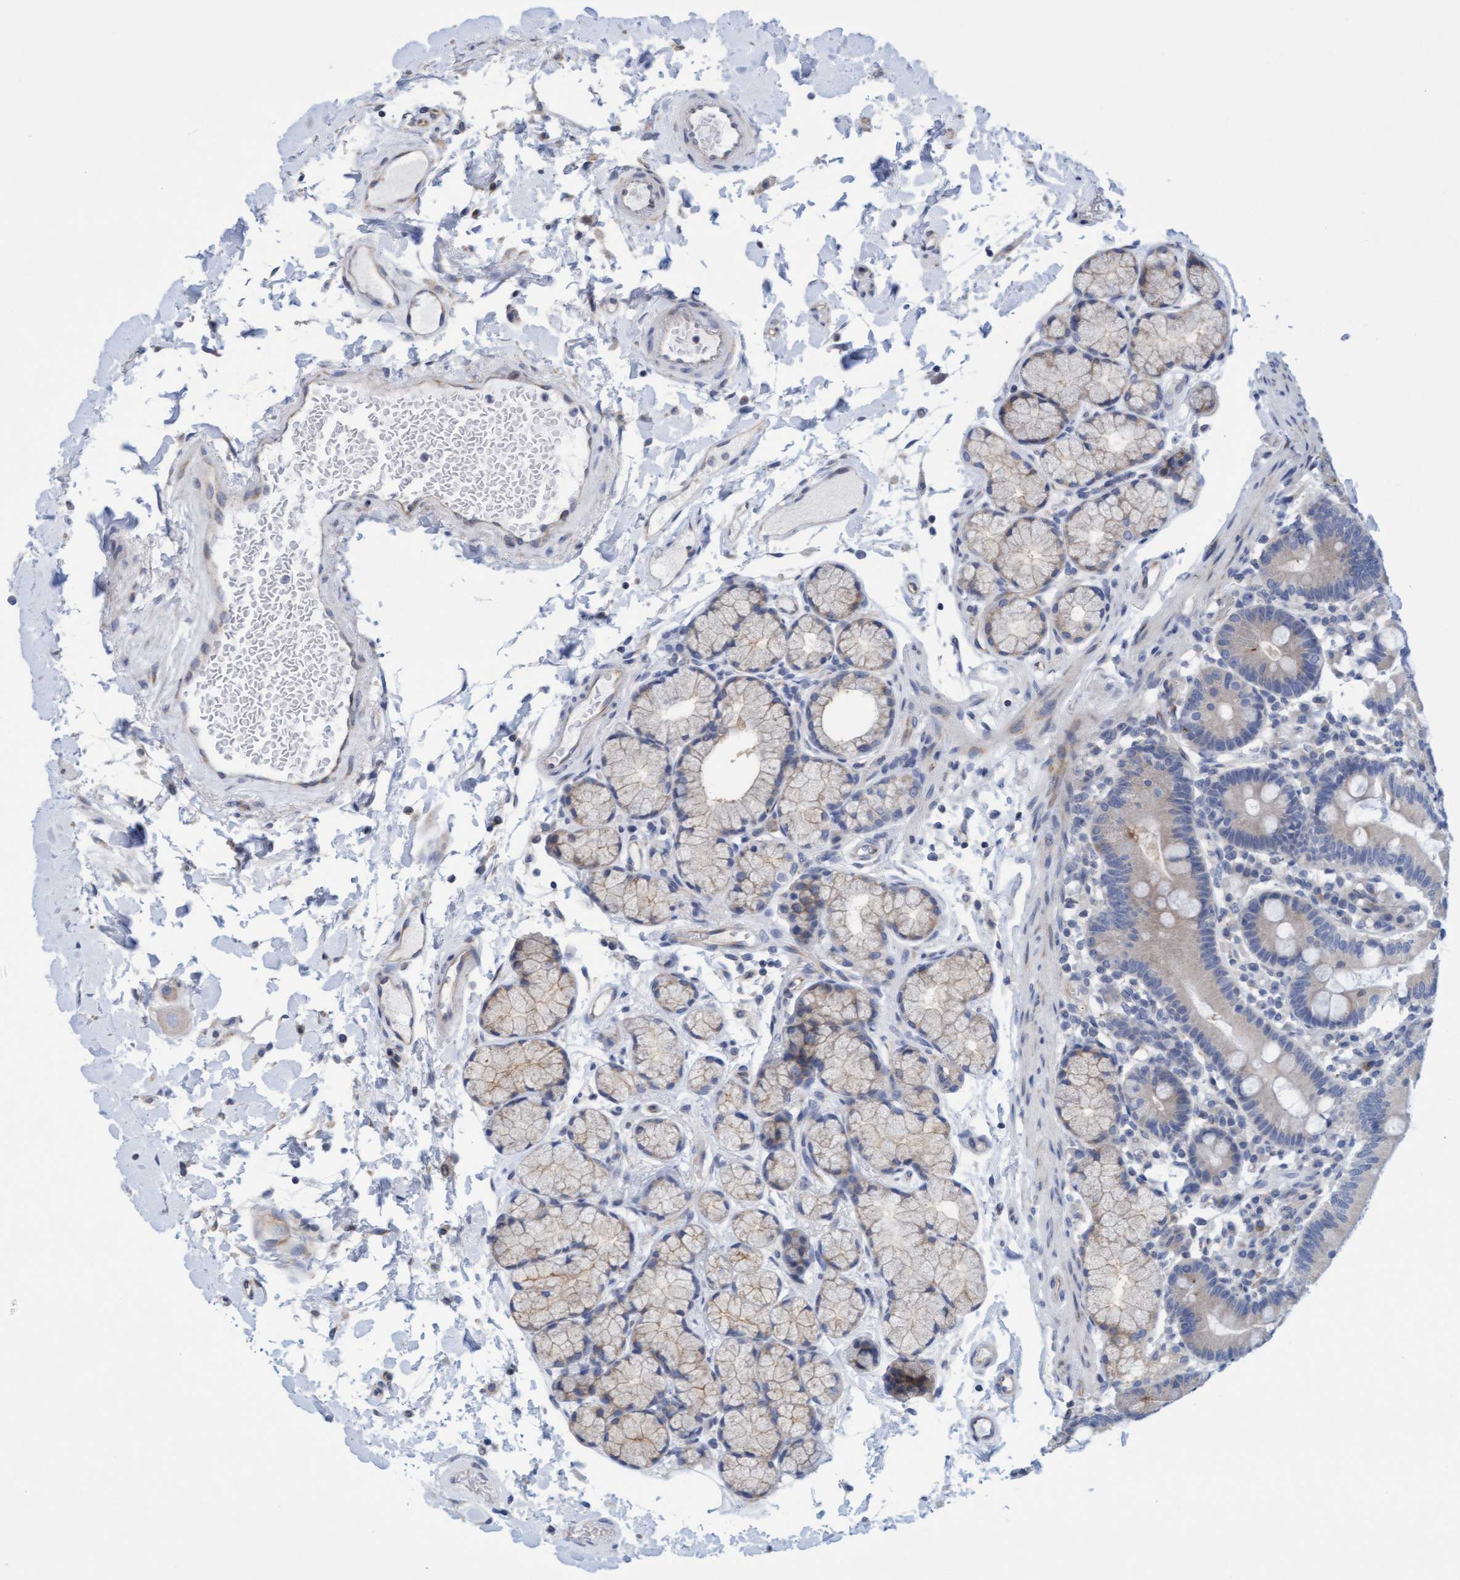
{"staining": {"intensity": "moderate", "quantity": "25%-75%", "location": "cytoplasmic/membranous"}, "tissue": "duodenum", "cell_type": "Glandular cells", "image_type": "normal", "snomed": [{"axis": "morphology", "description": "Normal tissue, NOS"}, {"axis": "topography", "description": "Small intestine, NOS"}], "caption": "Normal duodenum was stained to show a protein in brown. There is medium levels of moderate cytoplasmic/membranous positivity in about 25%-75% of glandular cells. Ihc stains the protein in brown and the nuclei are stained blue.", "gene": "SLC28A3", "patient": {"sex": "female", "age": 71}}